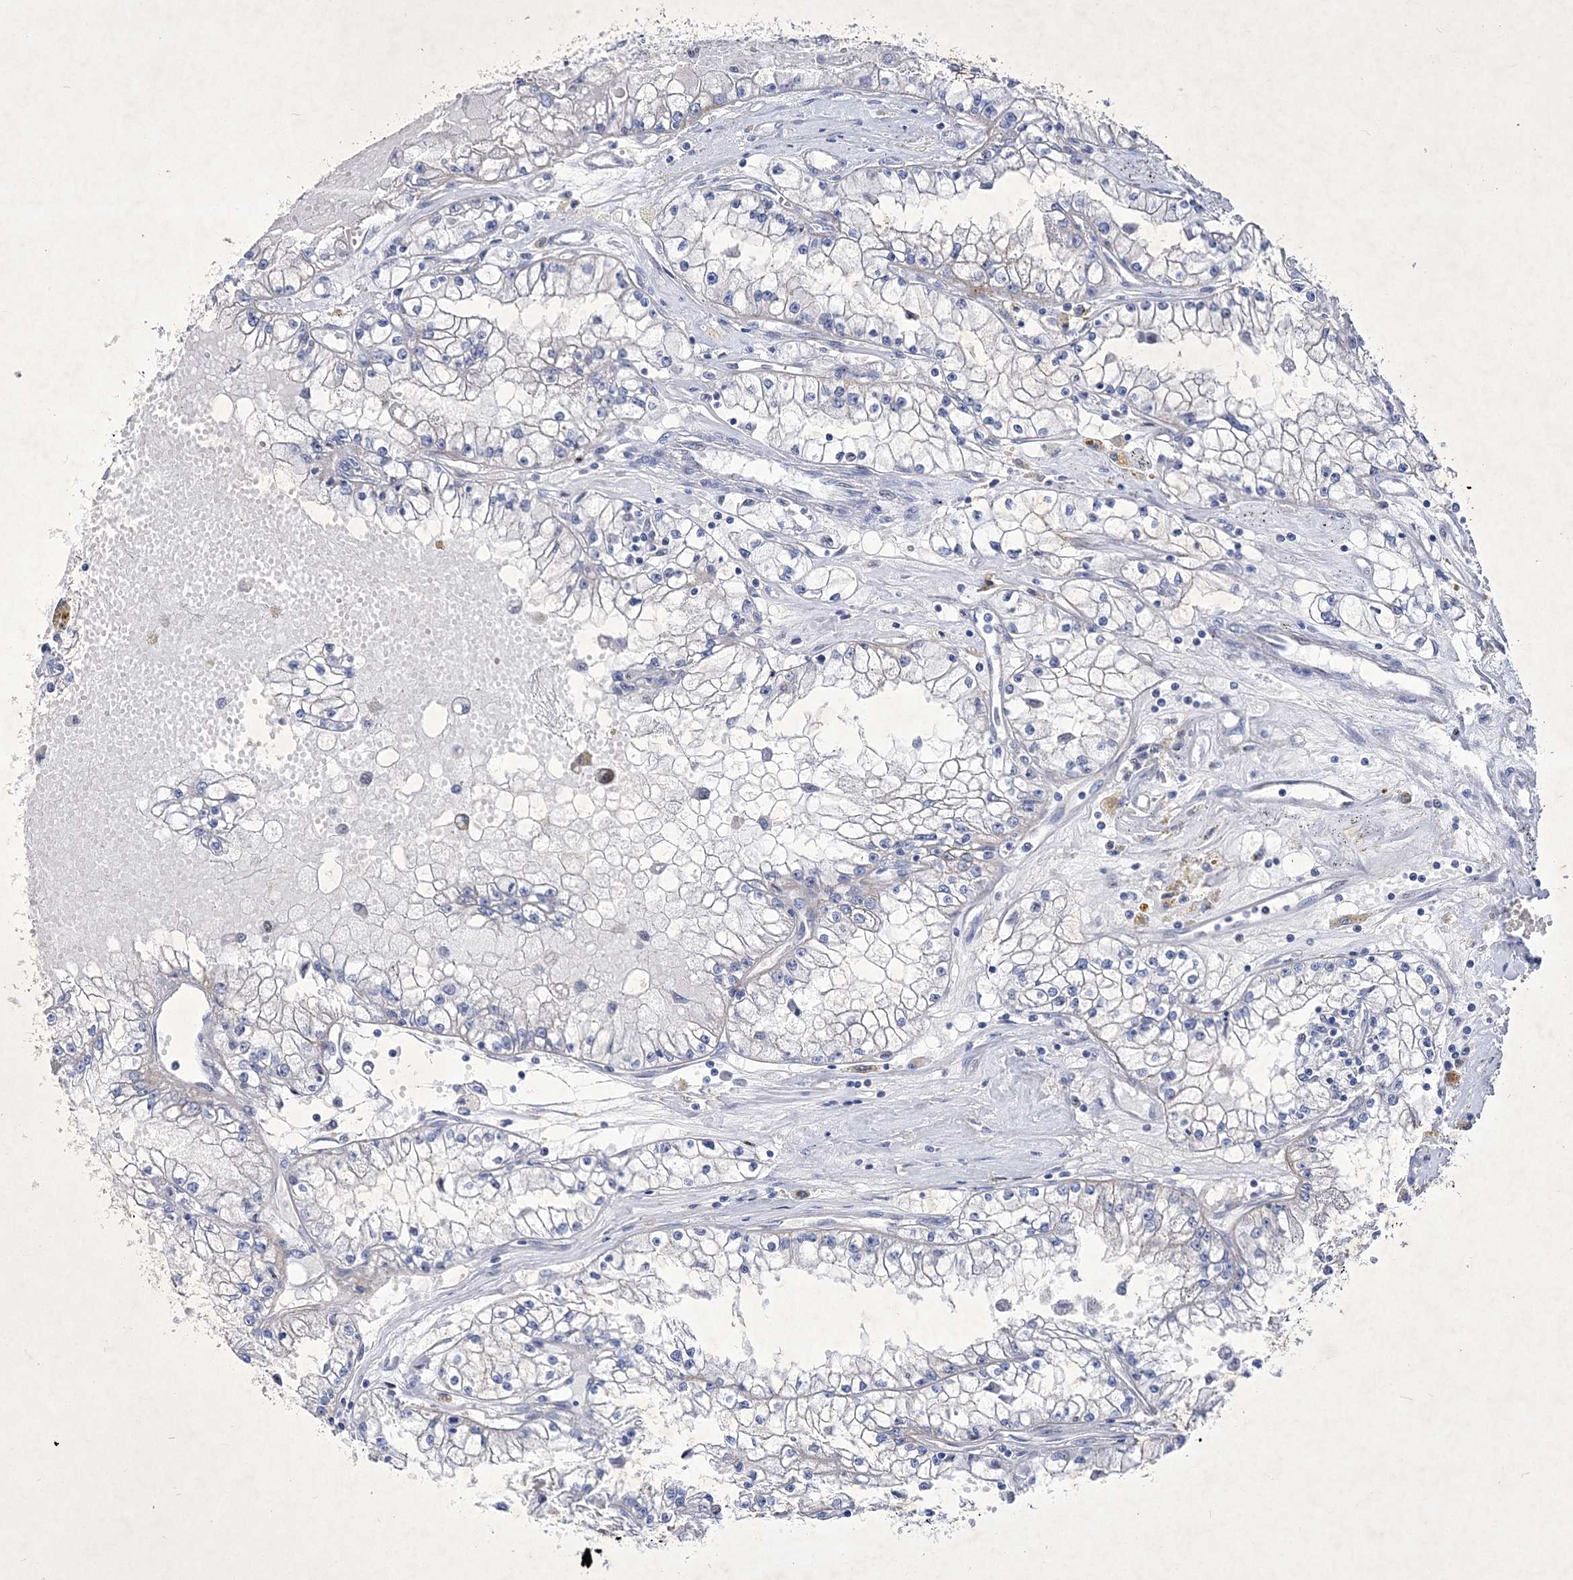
{"staining": {"intensity": "negative", "quantity": "none", "location": "none"}, "tissue": "renal cancer", "cell_type": "Tumor cells", "image_type": "cancer", "snomed": [{"axis": "morphology", "description": "Adenocarcinoma, NOS"}, {"axis": "topography", "description": "Kidney"}], "caption": "This is an immunohistochemistry (IHC) histopathology image of human adenocarcinoma (renal). There is no expression in tumor cells.", "gene": "GPN1", "patient": {"sex": "male", "age": 56}}